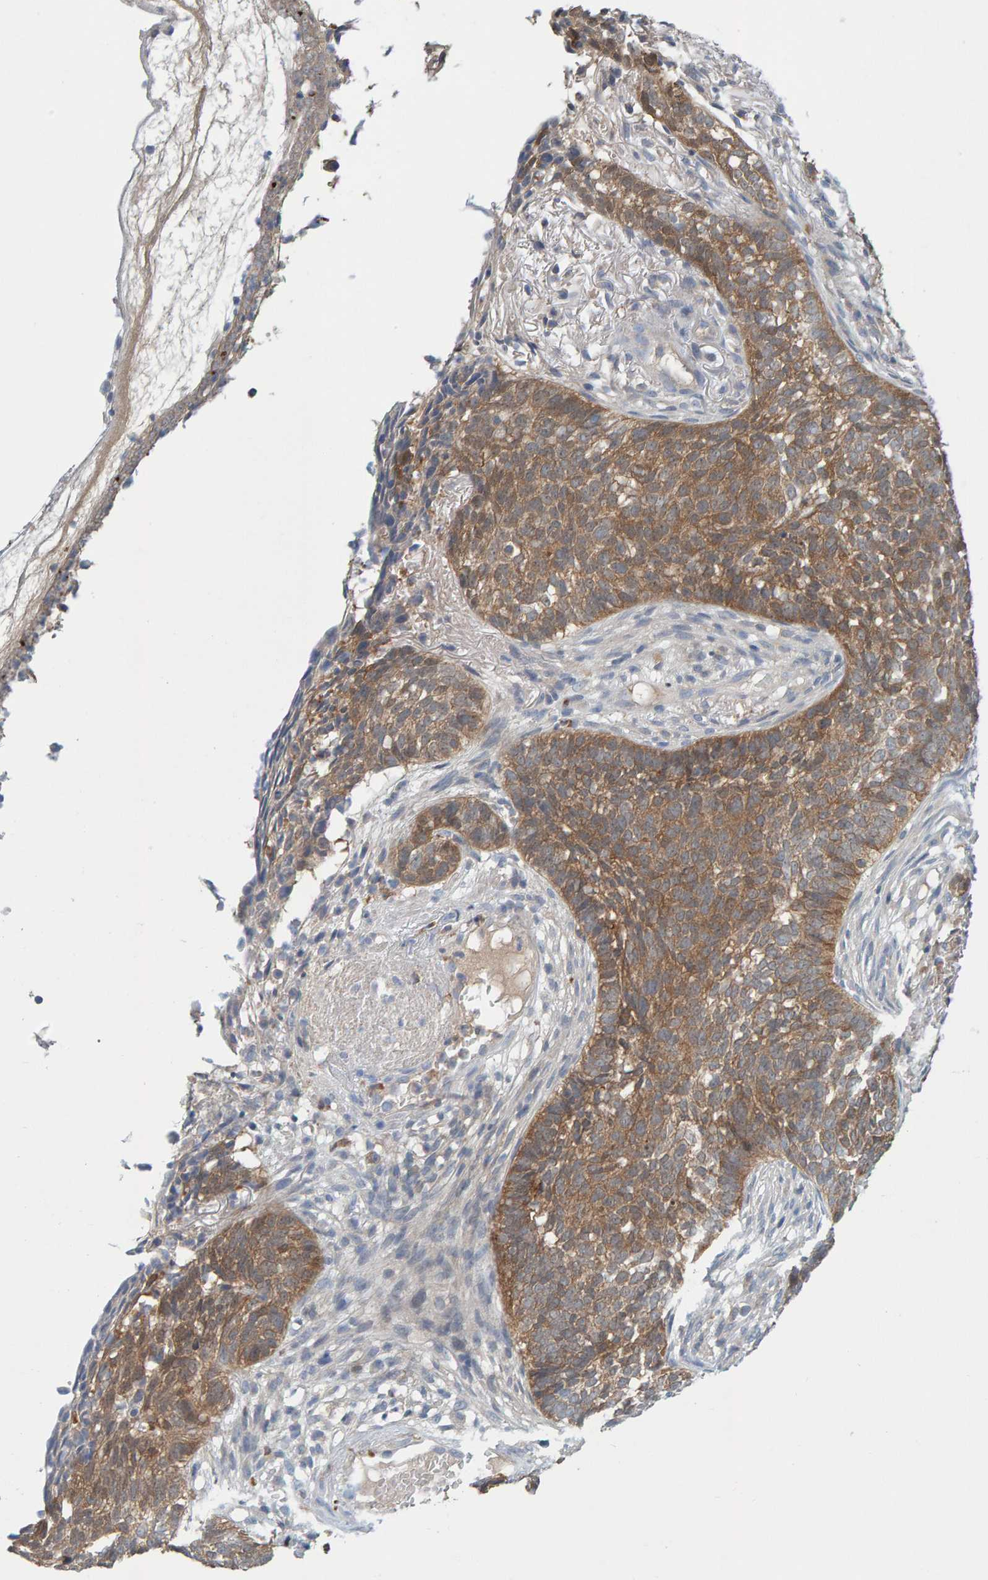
{"staining": {"intensity": "moderate", "quantity": ">75%", "location": "cytoplasmic/membranous"}, "tissue": "skin cancer", "cell_type": "Tumor cells", "image_type": "cancer", "snomed": [{"axis": "morphology", "description": "Basal cell carcinoma"}, {"axis": "topography", "description": "Skin"}], "caption": "Skin cancer (basal cell carcinoma) stained for a protein (brown) shows moderate cytoplasmic/membranous positive staining in approximately >75% of tumor cells.", "gene": "TATDN1", "patient": {"sex": "male", "age": 85}}